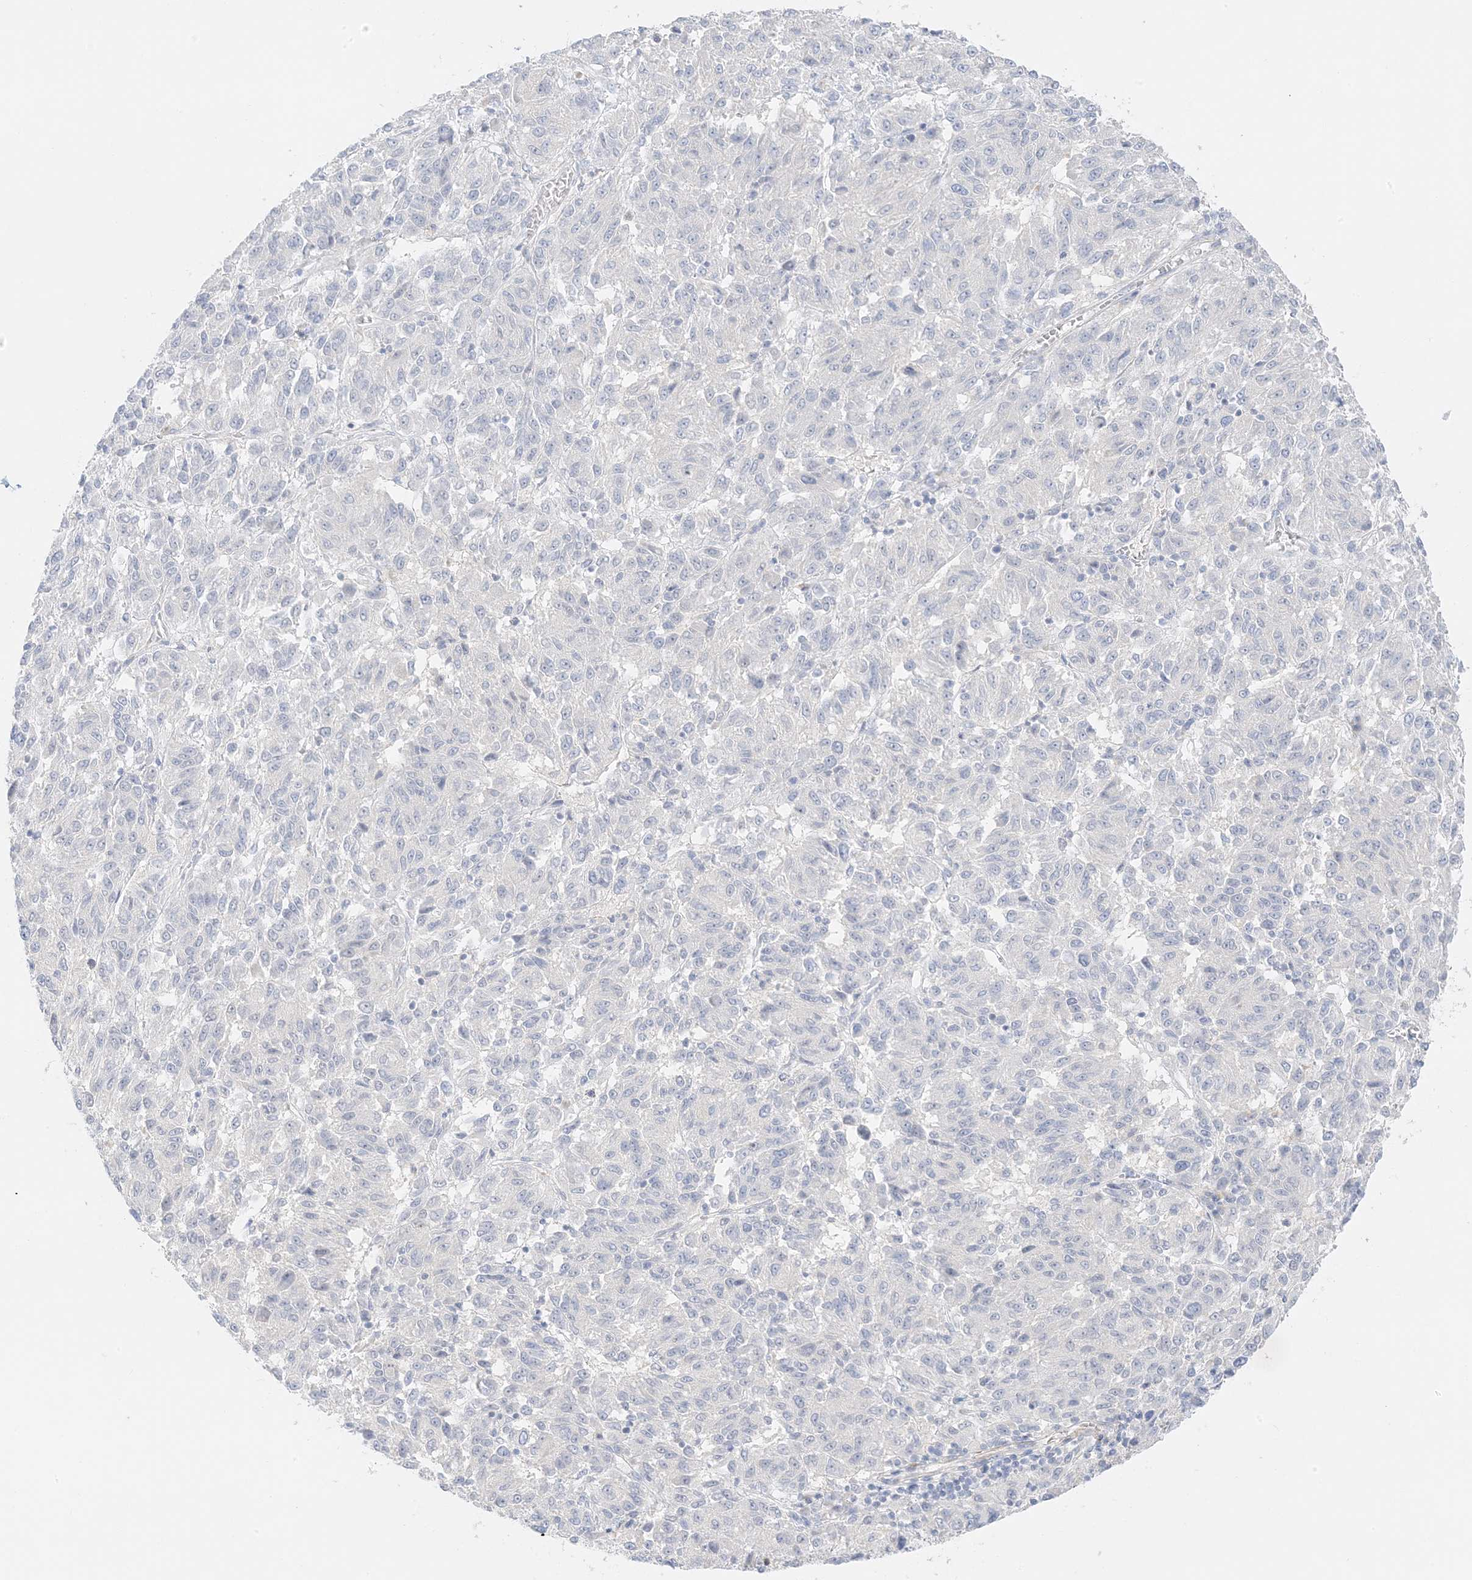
{"staining": {"intensity": "negative", "quantity": "none", "location": "none"}, "tissue": "melanoma", "cell_type": "Tumor cells", "image_type": "cancer", "snomed": [{"axis": "morphology", "description": "Malignant melanoma, Metastatic site"}, {"axis": "topography", "description": "Lung"}], "caption": "Immunohistochemistry (IHC) of human melanoma reveals no expression in tumor cells.", "gene": "SLC22A13", "patient": {"sex": "male", "age": 64}}